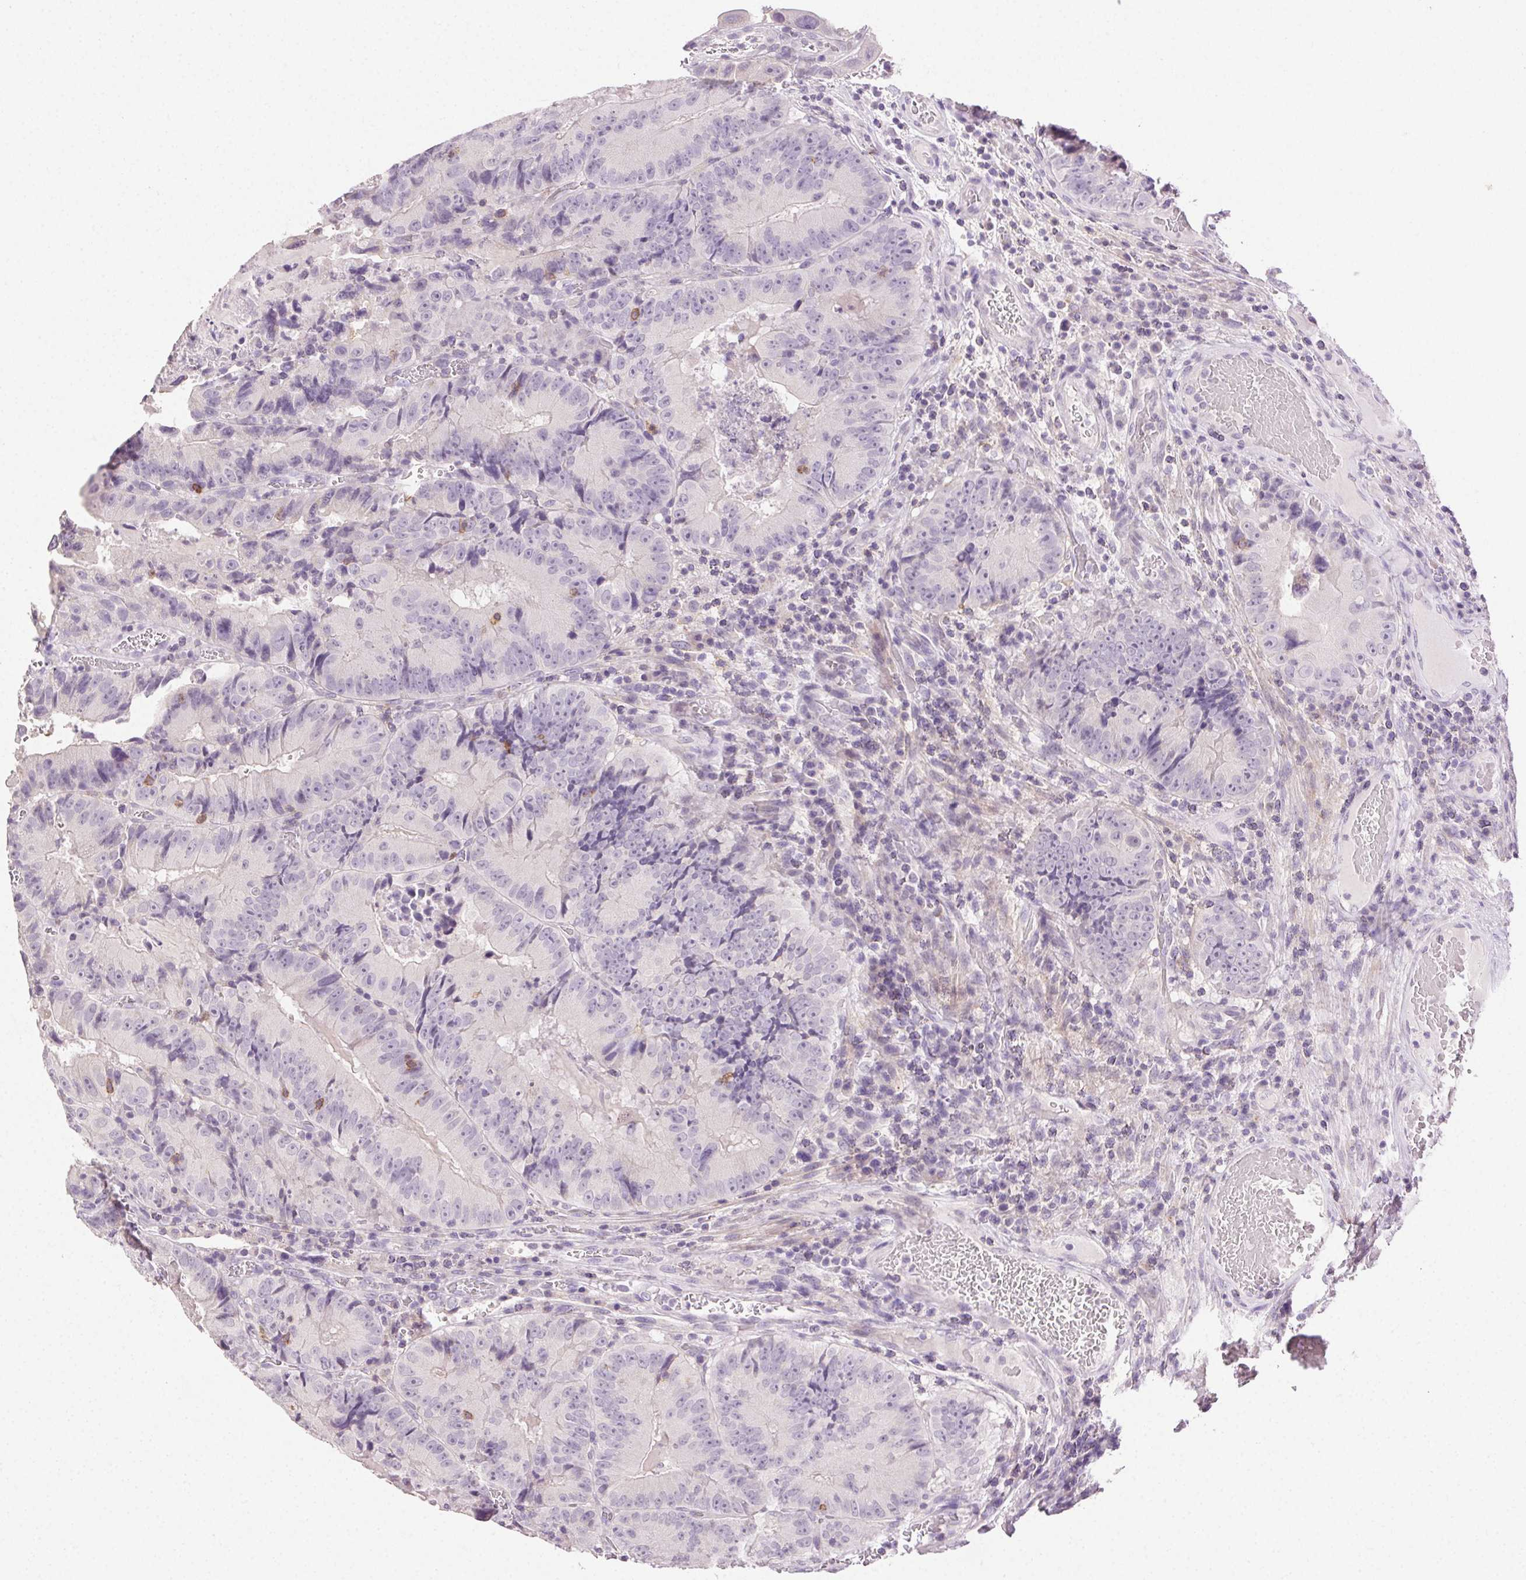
{"staining": {"intensity": "negative", "quantity": "none", "location": "none"}, "tissue": "colorectal cancer", "cell_type": "Tumor cells", "image_type": "cancer", "snomed": [{"axis": "morphology", "description": "Adenocarcinoma, NOS"}, {"axis": "topography", "description": "Colon"}], "caption": "This is an immunohistochemistry photomicrograph of colorectal adenocarcinoma. There is no positivity in tumor cells.", "gene": "AKAP5", "patient": {"sex": "female", "age": 86}}